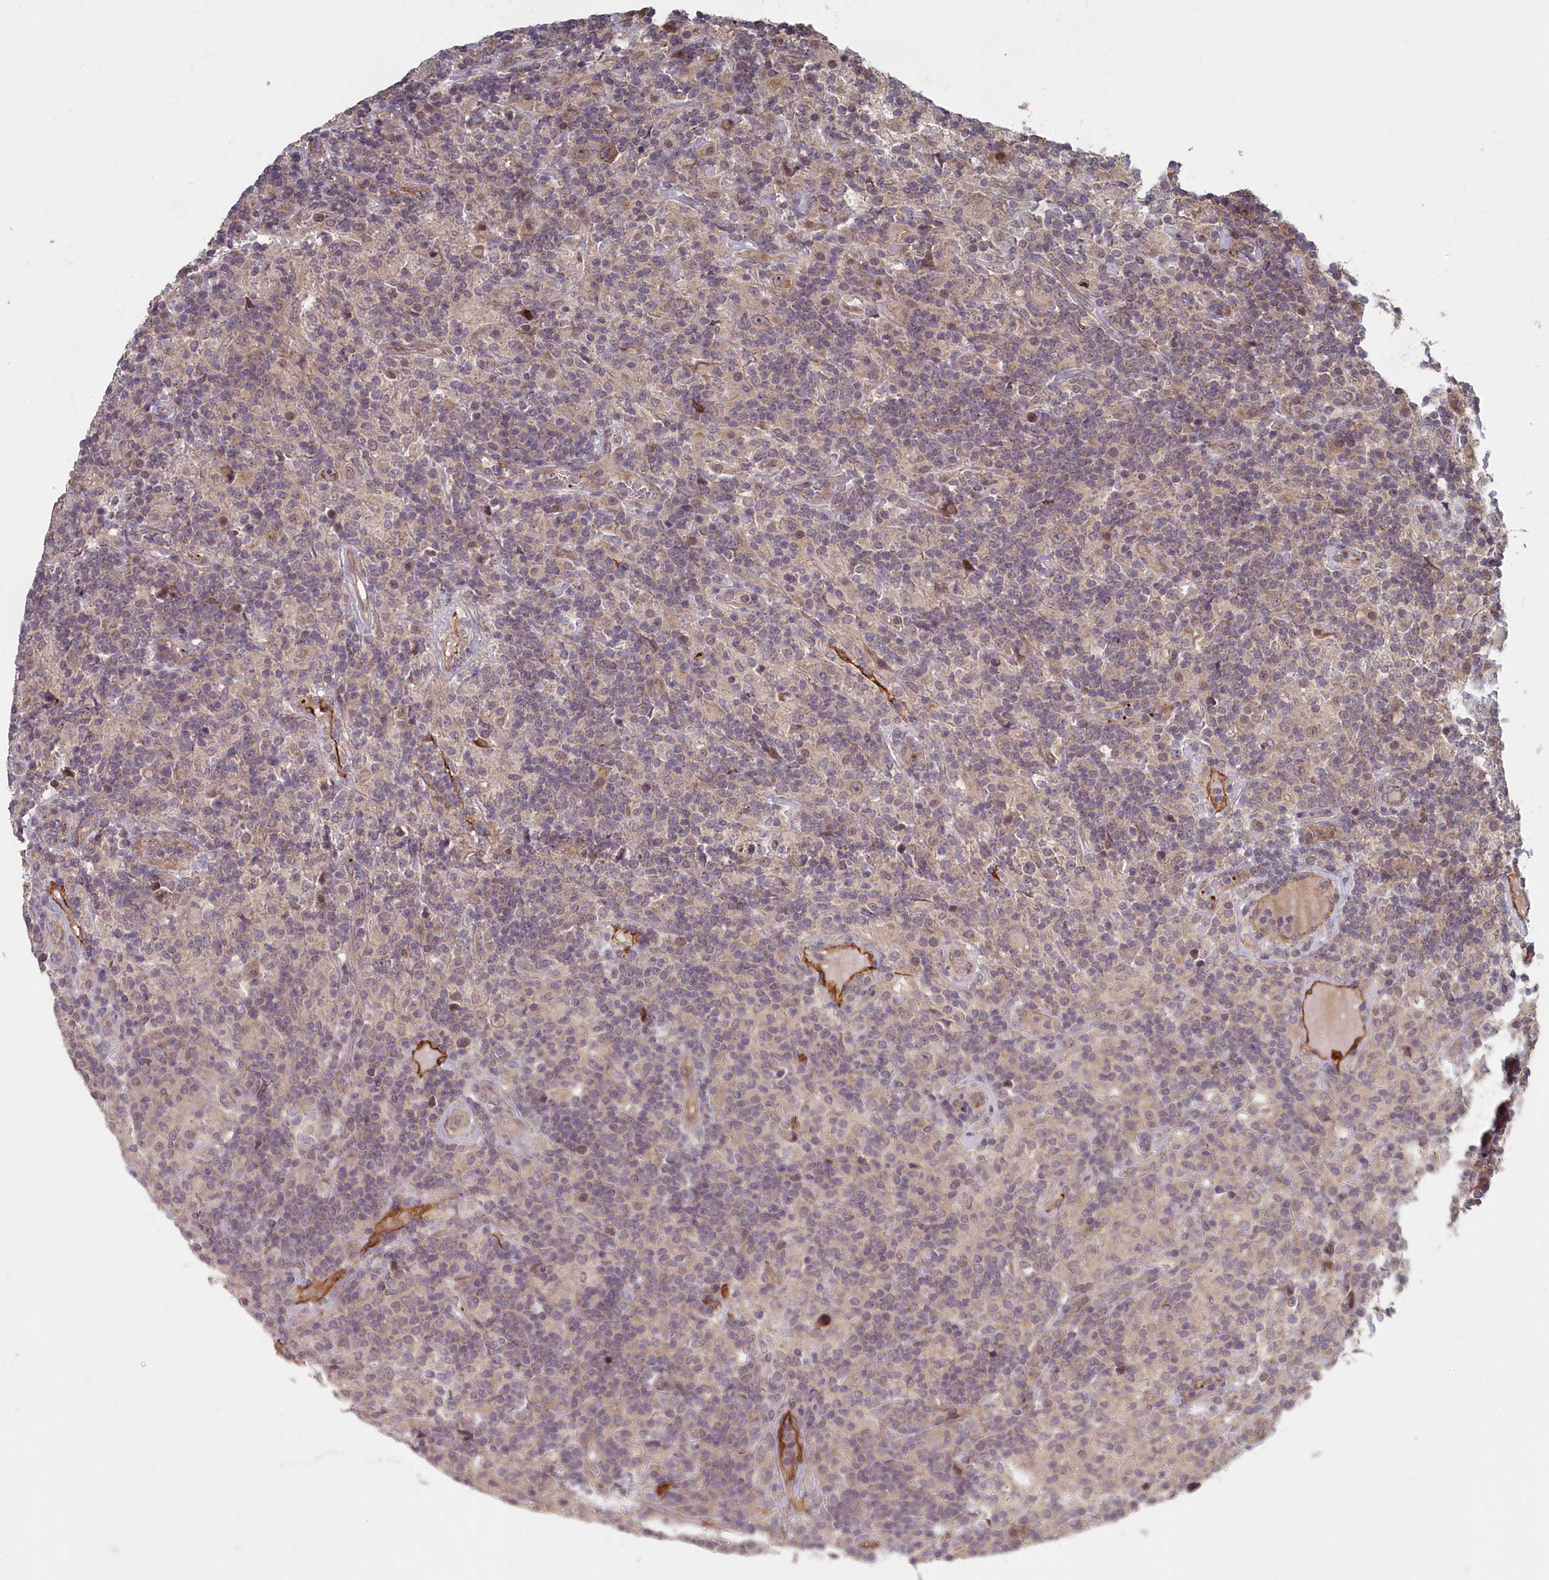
{"staining": {"intensity": "weak", "quantity": ">75%", "location": "cytoplasmic/membranous,nuclear"}, "tissue": "lymphoma", "cell_type": "Tumor cells", "image_type": "cancer", "snomed": [{"axis": "morphology", "description": "Hodgkin's disease, NOS"}, {"axis": "topography", "description": "Lymph node"}], "caption": "The histopathology image shows a brown stain indicating the presence of a protein in the cytoplasmic/membranous and nuclear of tumor cells in lymphoma.", "gene": "TSPYL4", "patient": {"sex": "male", "age": 70}}